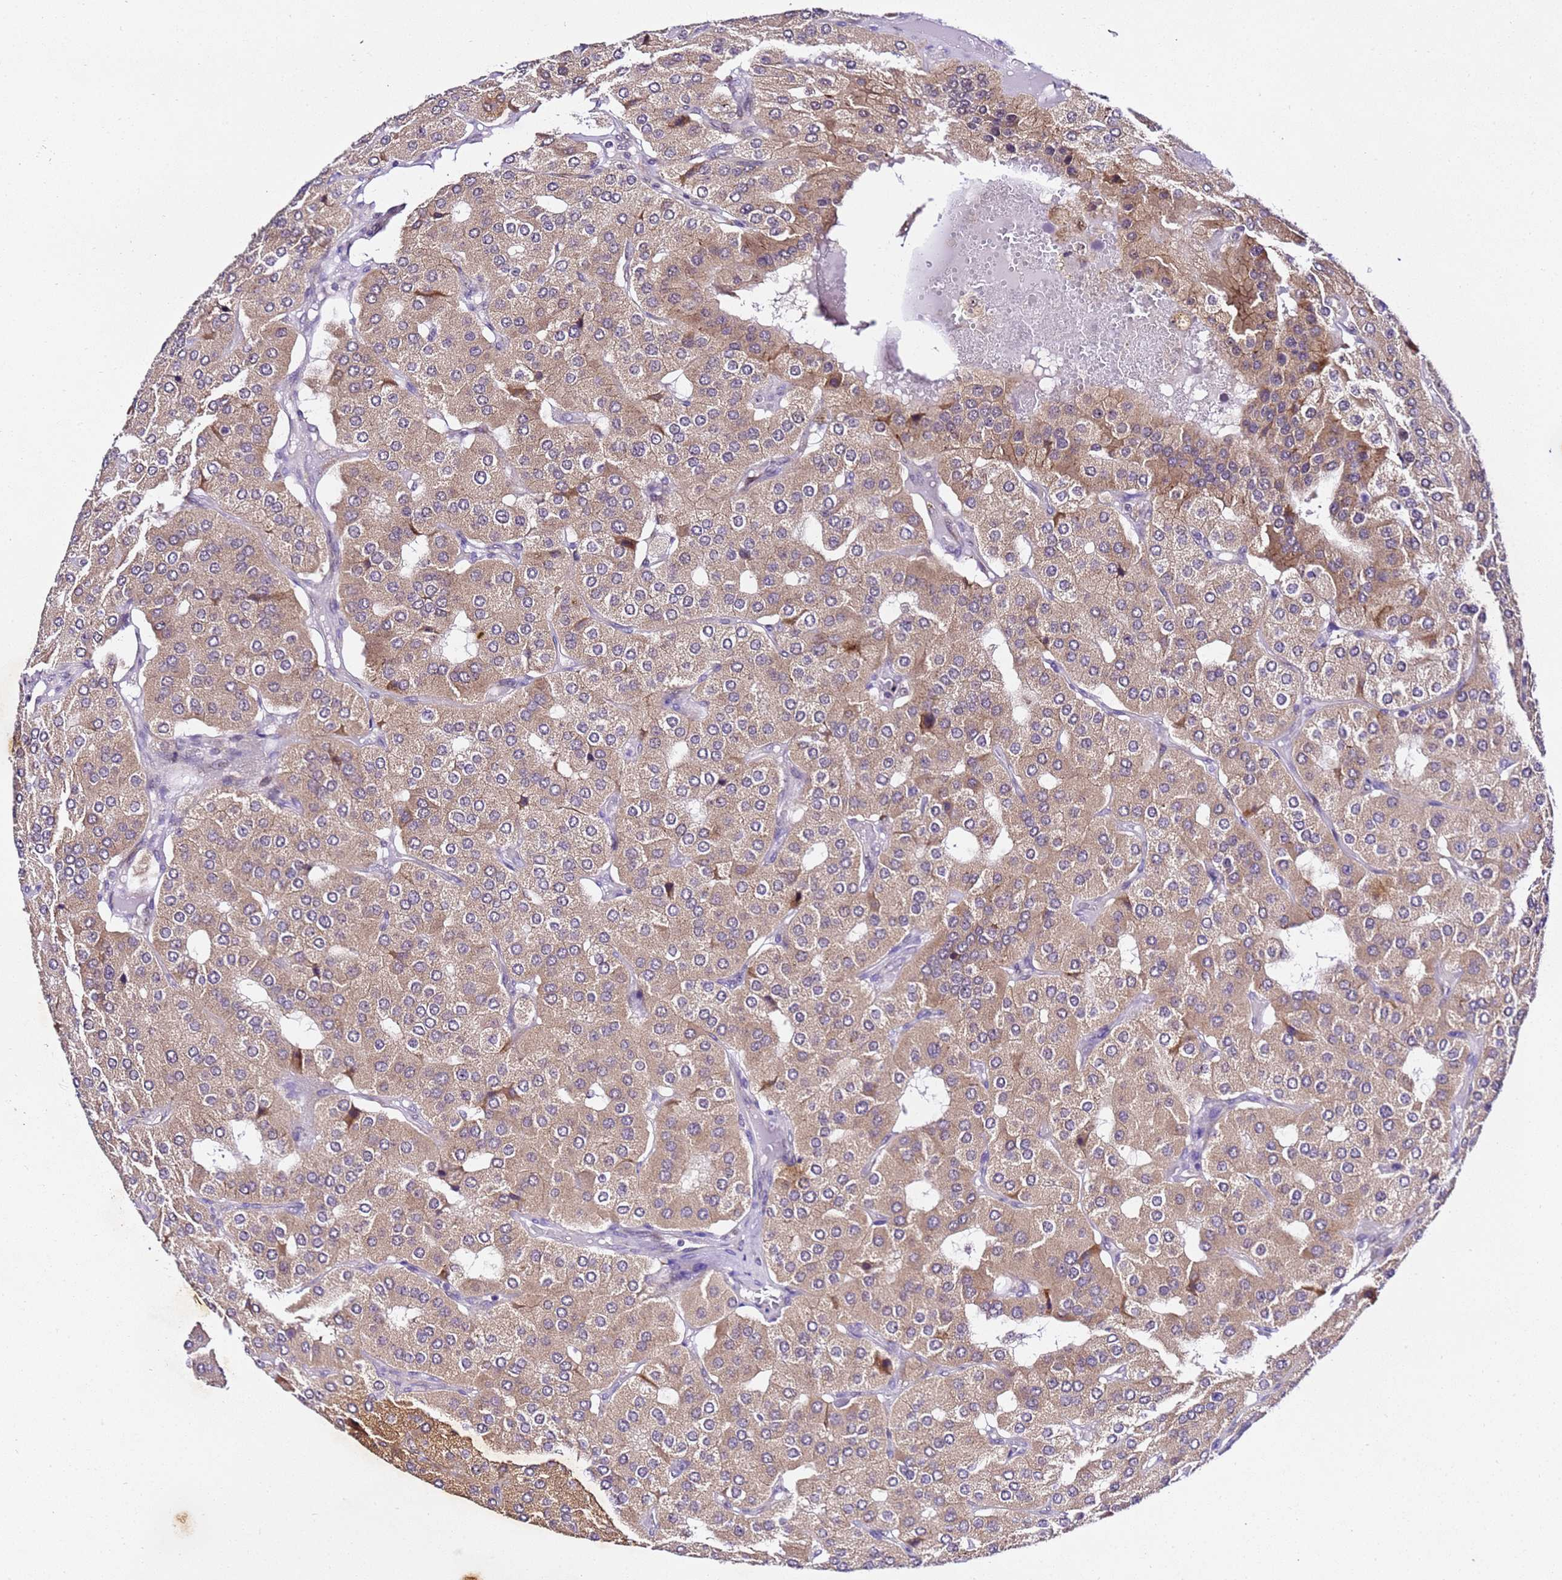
{"staining": {"intensity": "moderate", "quantity": ">75%", "location": "cytoplasmic/membranous"}, "tissue": "parathyroid gland", "cell_type": "Glandular cells", "image_type": "normal", "snomed": [{"axis": "morphology", "description": "Normal tissue, NOS"}, {"axis": "morphology", "description": "Adenoma, NOS"}, {"axis": "topography", "description": "Parathyroid gland"}], "caption": "A brown stain shows moderate cytoplasmic/membranous expression of a protein in glandular cells of benign parathyroid gland.", "gene": "SLX4IP", "patient": {"sex": "female", "age": 86}}